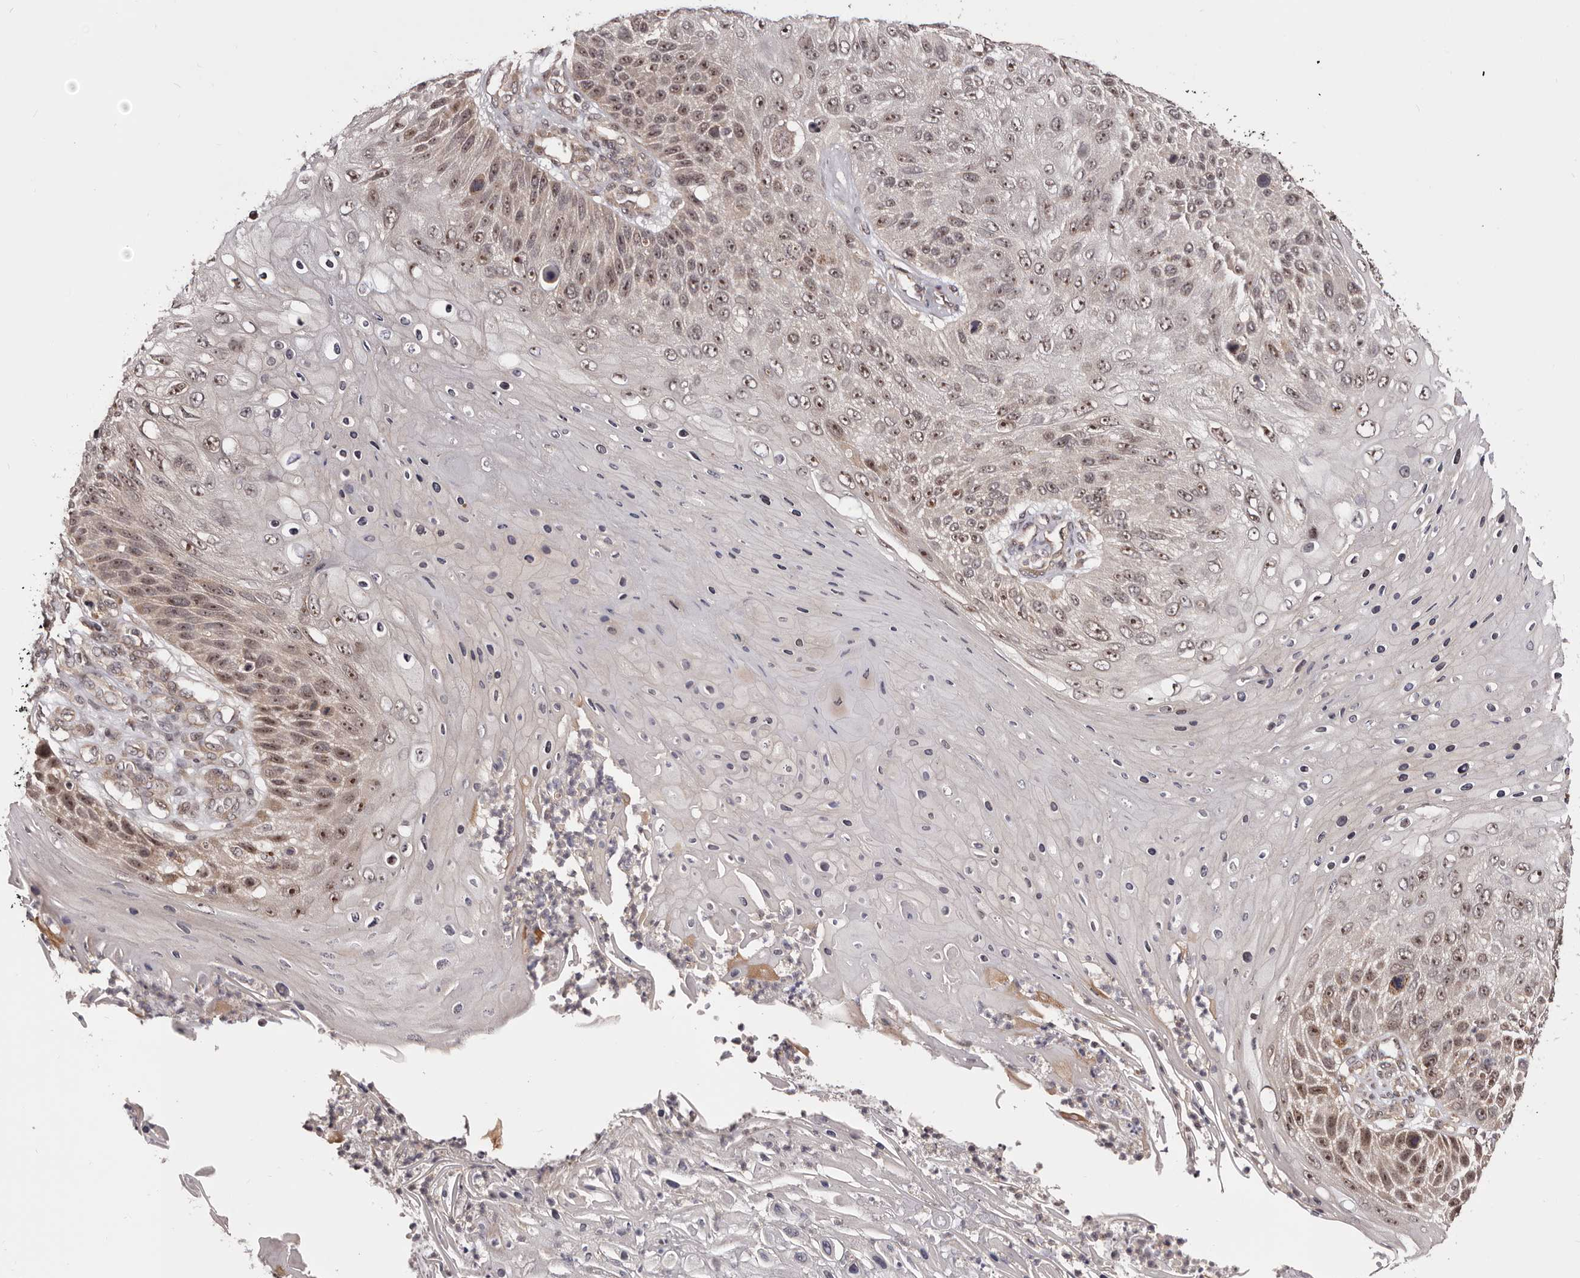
{"staining": {"intensity": "moderate", "quantity": ">75%", "location": "nuclear"}, "tissue": "skin cancer", "cell_type": "Tumor cells", "image_type": "cancer", "snomed": [{"axis": "morphology", "description": "Squamous cell carcinoma, NOS"}, {"axis": "topography", "description": "Skin"}], "caption": "Moderate nuclear protein staining is seen in about >75% of tumor cells in skin squamous cell carcinoma.", "gene": "NOL12", "patient": {"sex": "female", "age": 88}}